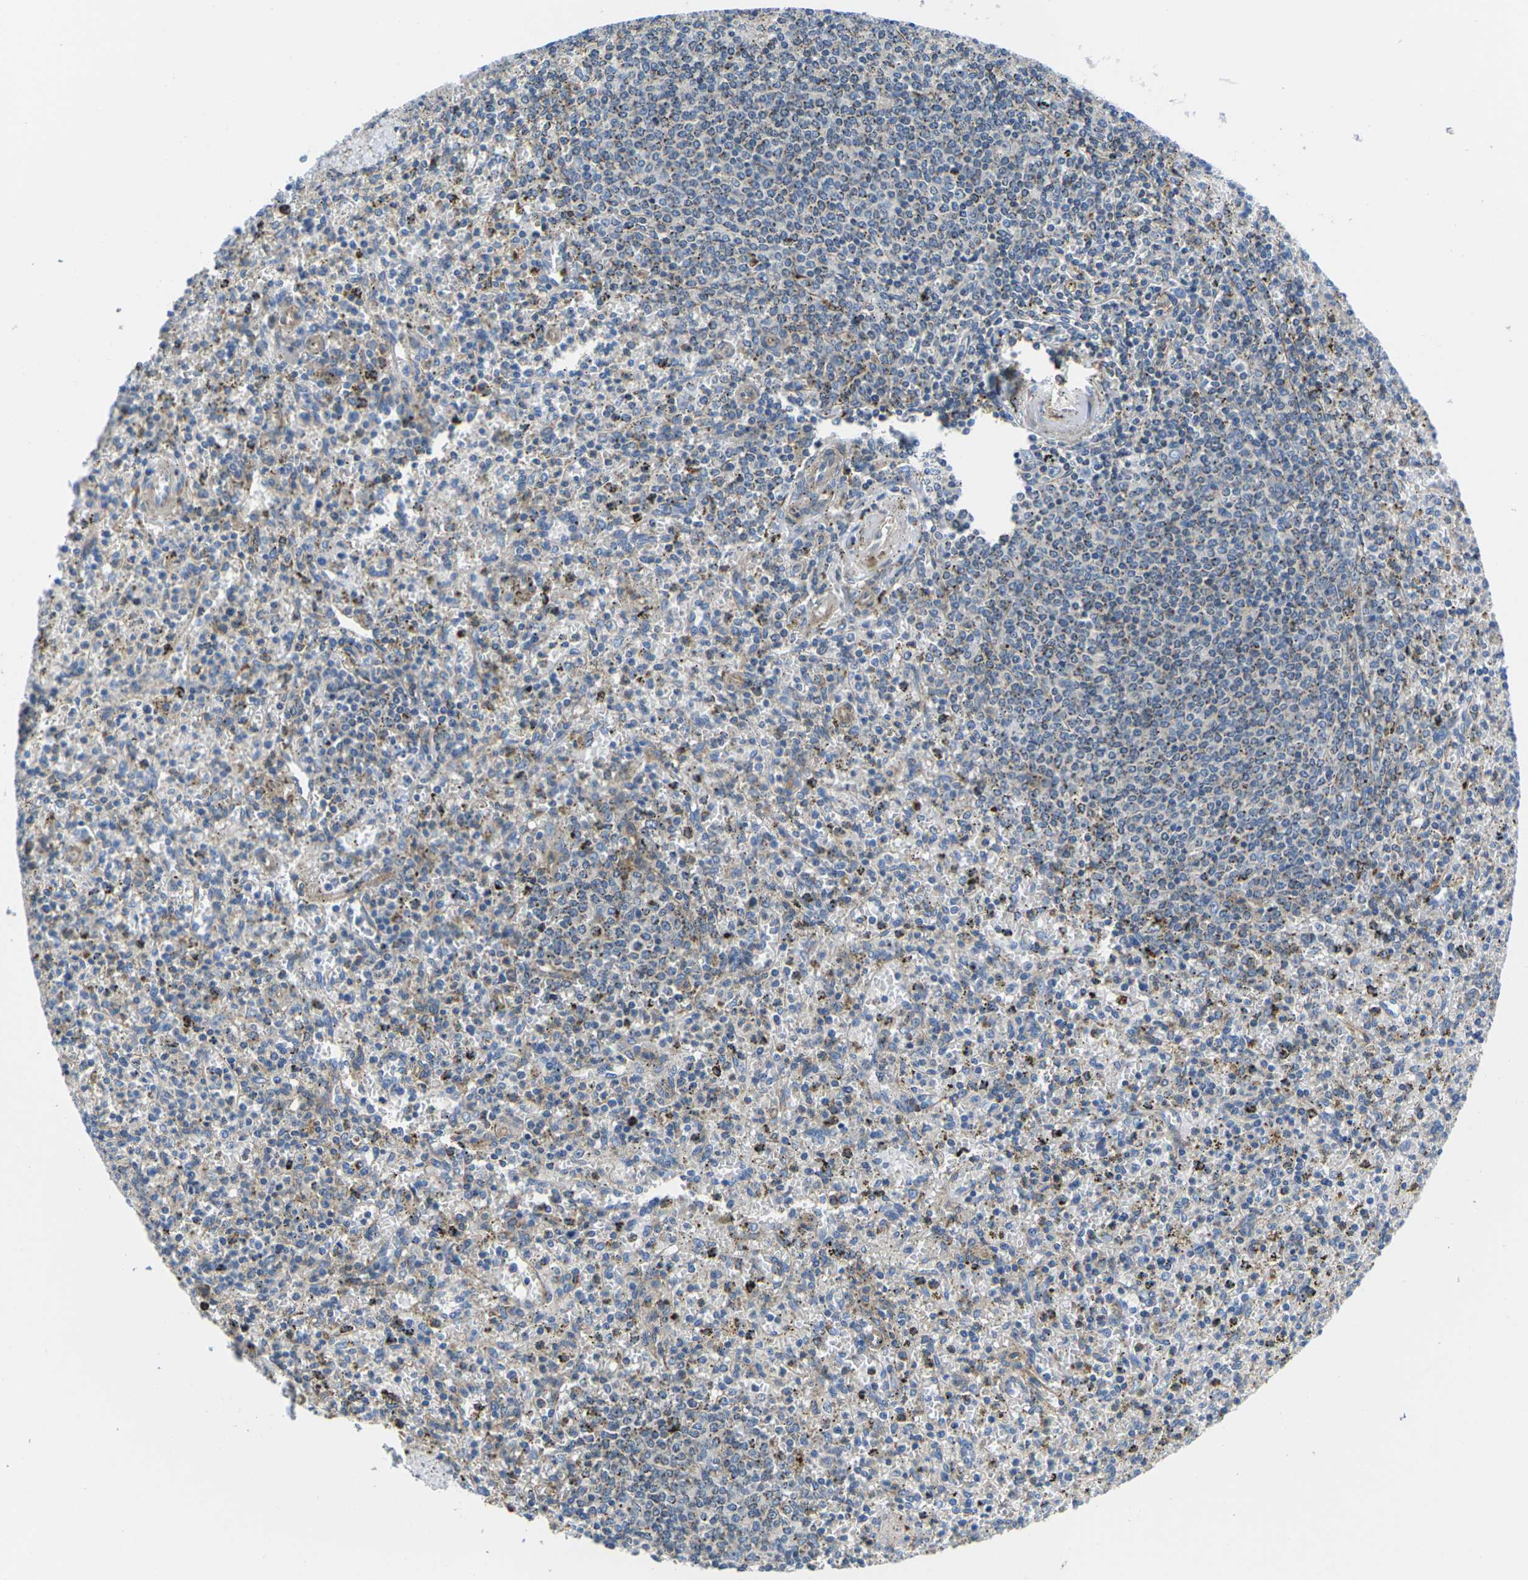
{"staining": {"intensity": "moderate", "quantity": ">75%", "location": "cytoplasmic/membranous"}, "tissue": "spleen", "cell_type": "Cells in red pulp", "image_type": "normal", "snomed": [{"axis": "morphology", "description": "Normal tissue, NOS"}, {"axis": "topography", "description": "Spleen"}], "caption": "Spleen stained with a brown dye exhibits moderate cytoplasmic/membranous positive staining in approximately >75% of cells in red pulp.", "gene": "DLG1", "patient": {"sex": "male", "age": 72}}